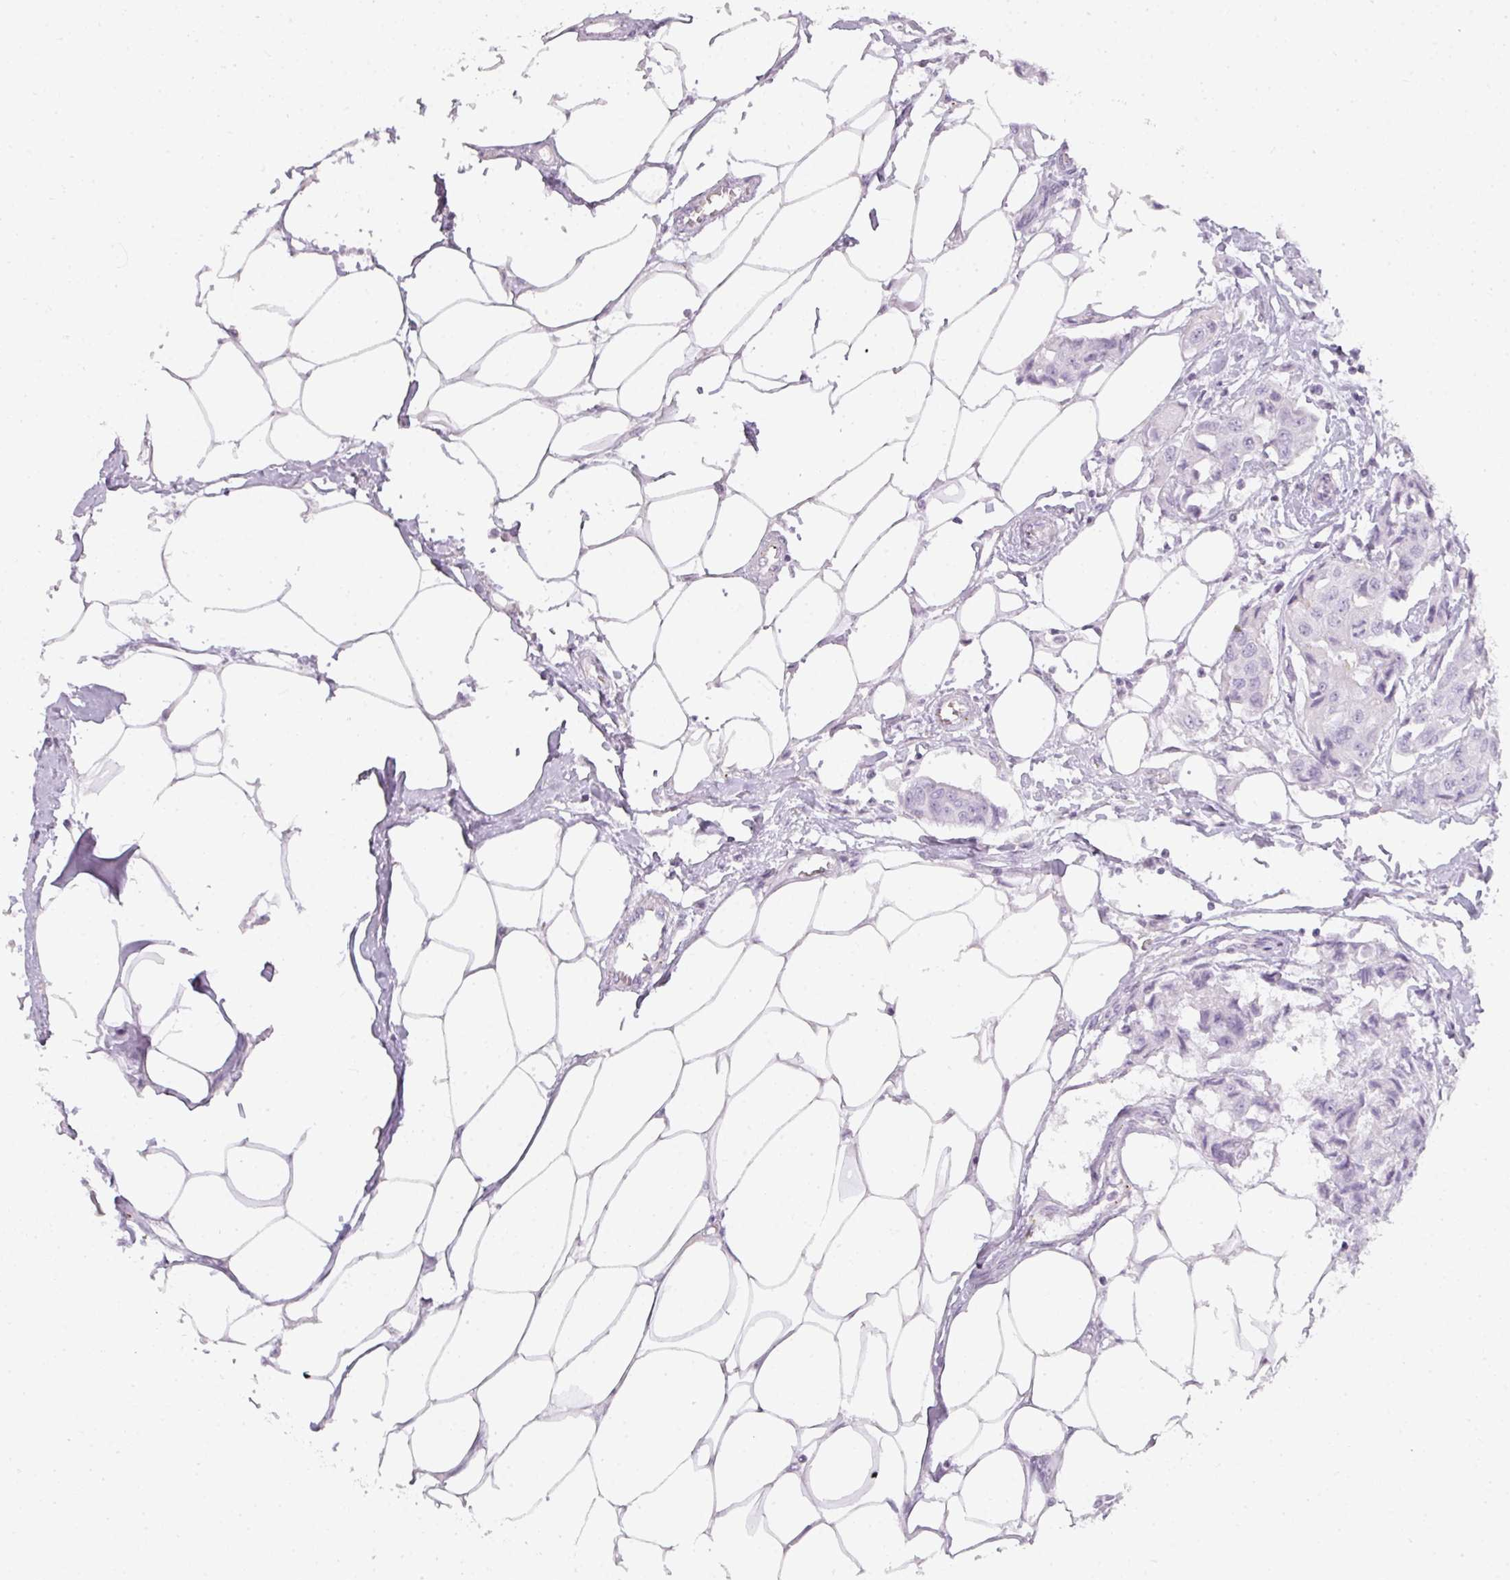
{"staining": {"intensity": "negative", "quantity": "none", "location": "none"}, "tissue": "breast cancer", "cell_type": "Tumor cells", "image_type": "cancer", "snomed": [{"axis": "morphology", "description": "Duct carcinoma"}, {"axis": "topography", "description": "Breast"}, {"axis": "topography", "description": "Lymph node"}], "caption": "IHC image of human infiltrating ductal carcinoma (breast) stained for a protein (brown), which reveals no expression in tumor cells.", "gene": "TMEM42", "patient": {"sex": "female", "age": 80}}